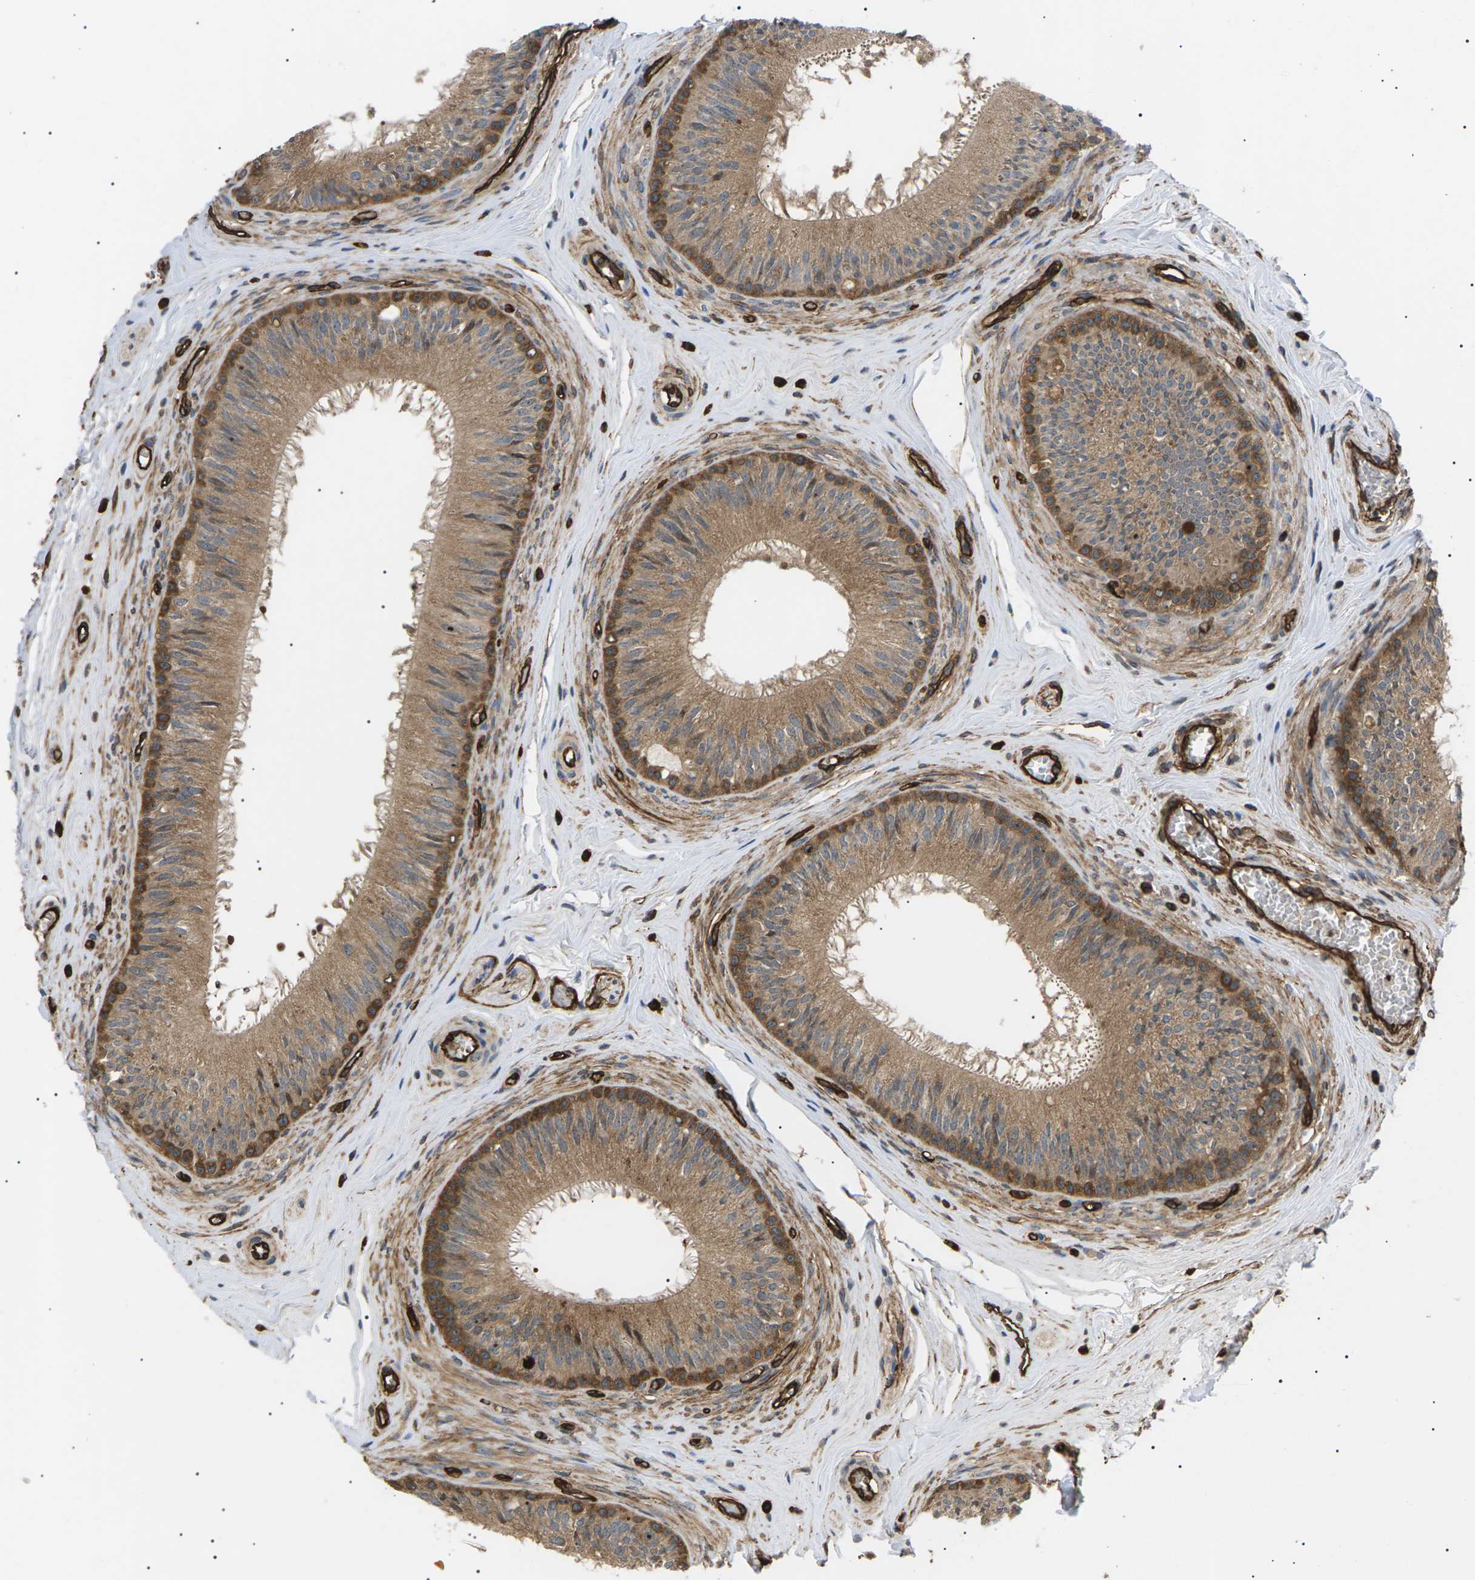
{"staining": {"intensity": "moderate", "quantity": ">75%", "location": "cytoplasmic/membranous"}, "tissue": "epididymis", "cell_type": "Glandular cells", "image_type": "normal", "snomed": [{"axis": "morphology", "description": "Normal tissue, NOS"}, {"axis": "topography", "description": "Testis"}, {"axis": "topography", "description": "Epididymis"}], "caption": "Immunohistochemistry of benign human epididymis shows medium levels of moderate cytoplasmic/membranous expression in approximately >75% of glandular cells.", "gene": "TMTC4", "patient": {"sex": "male", "age": 36}}